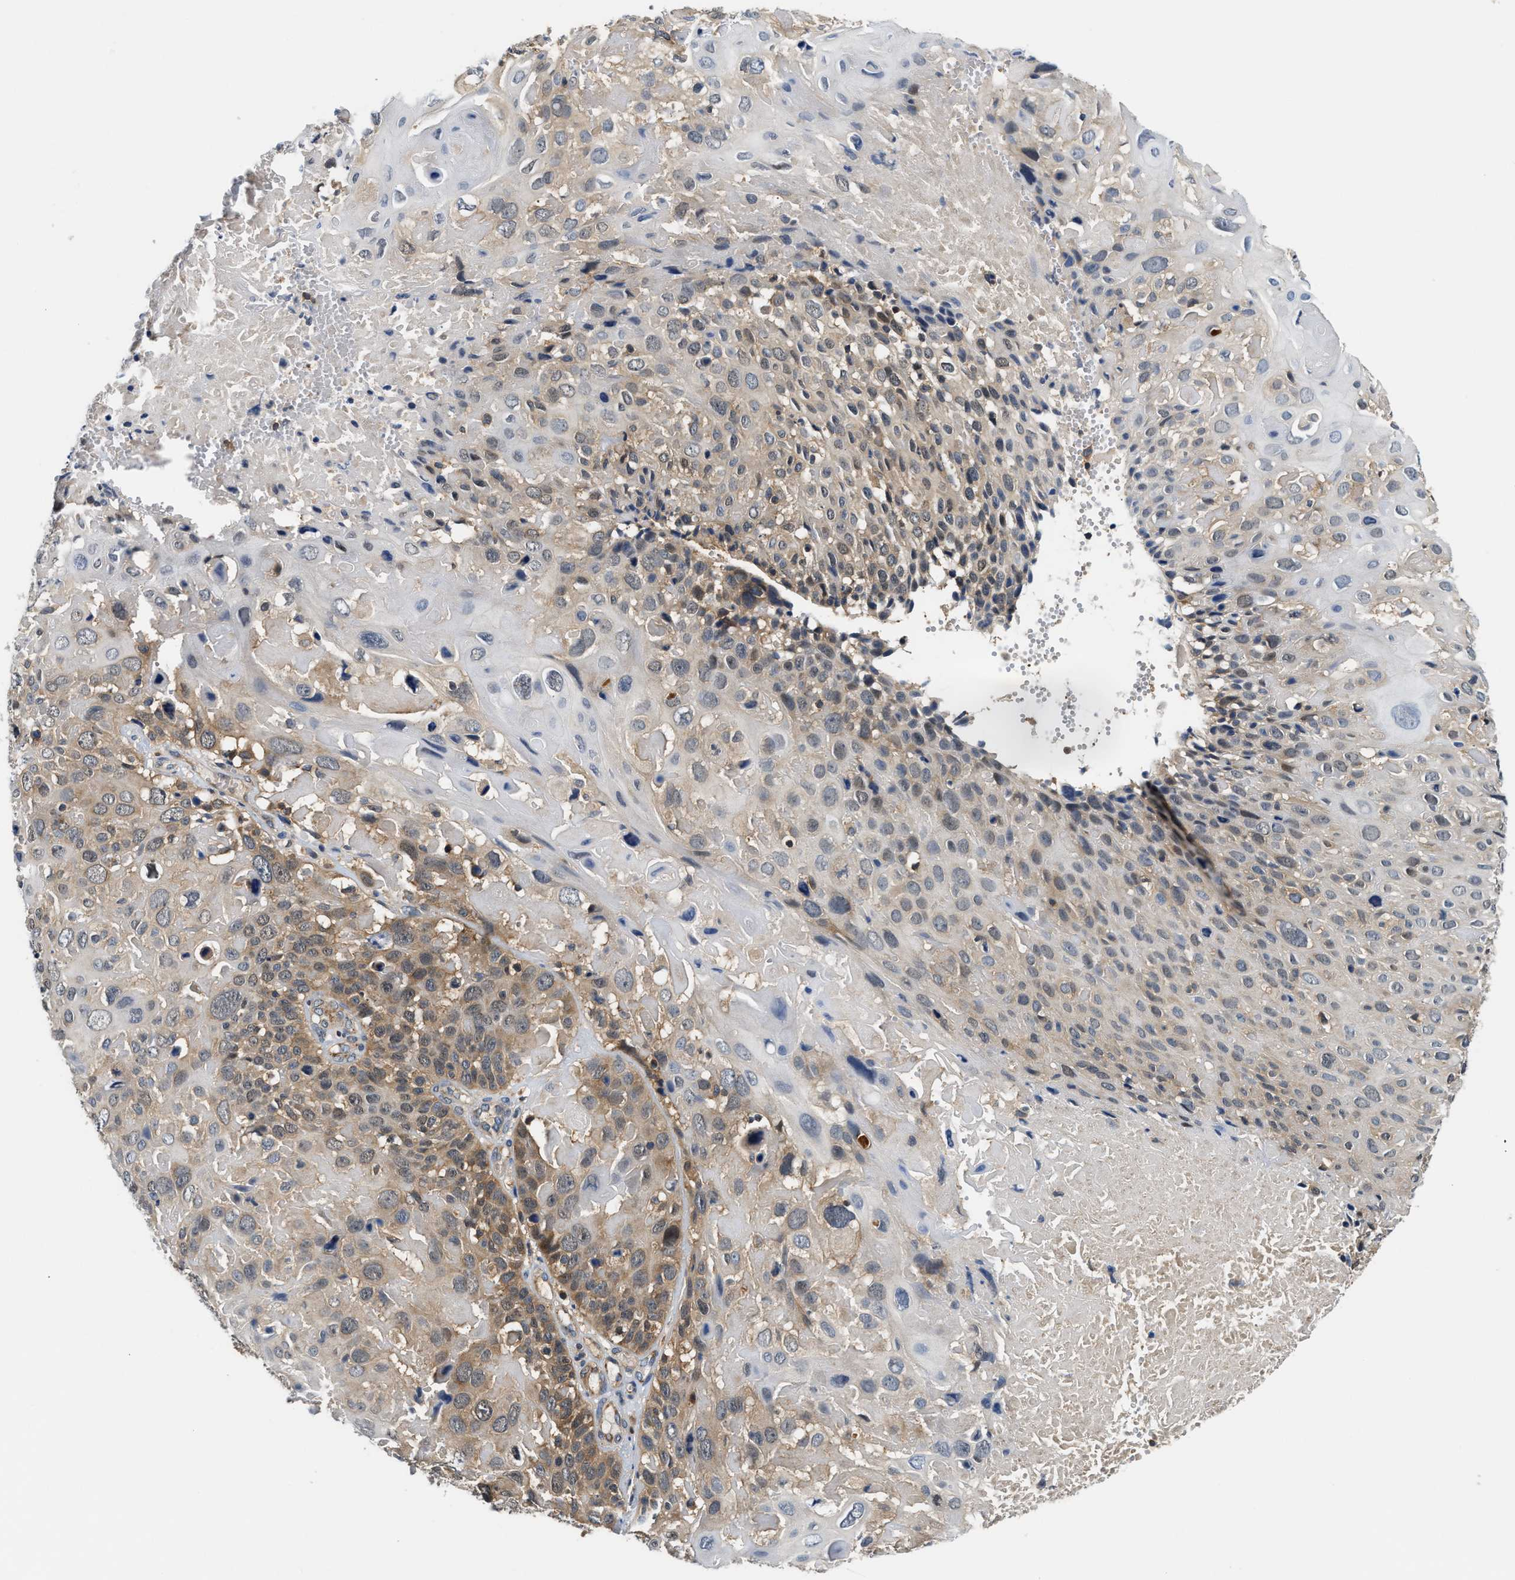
{"staining": {"intensity": "moderate", "quantity": "<25%", "location": "cytoplasmic/membranous"}, "tissue": "cervical cancer", "cell_type": "Tumor cells", "image_type": "cancer", "snomed": [{"axis": "morphology", "description": "Squamous cell carcinoma, NOS"}, {"axis": "topography", "description": "Cervix"}], "caption": "Immunohistochemistry (IHC) of human cervical cancer exhibits low levels of moderate cytoplasmic/membranous staining in approximately <25% of tumor cells.", "gene": "CCM2", "patient": {"sex": "female", "age": 74}}